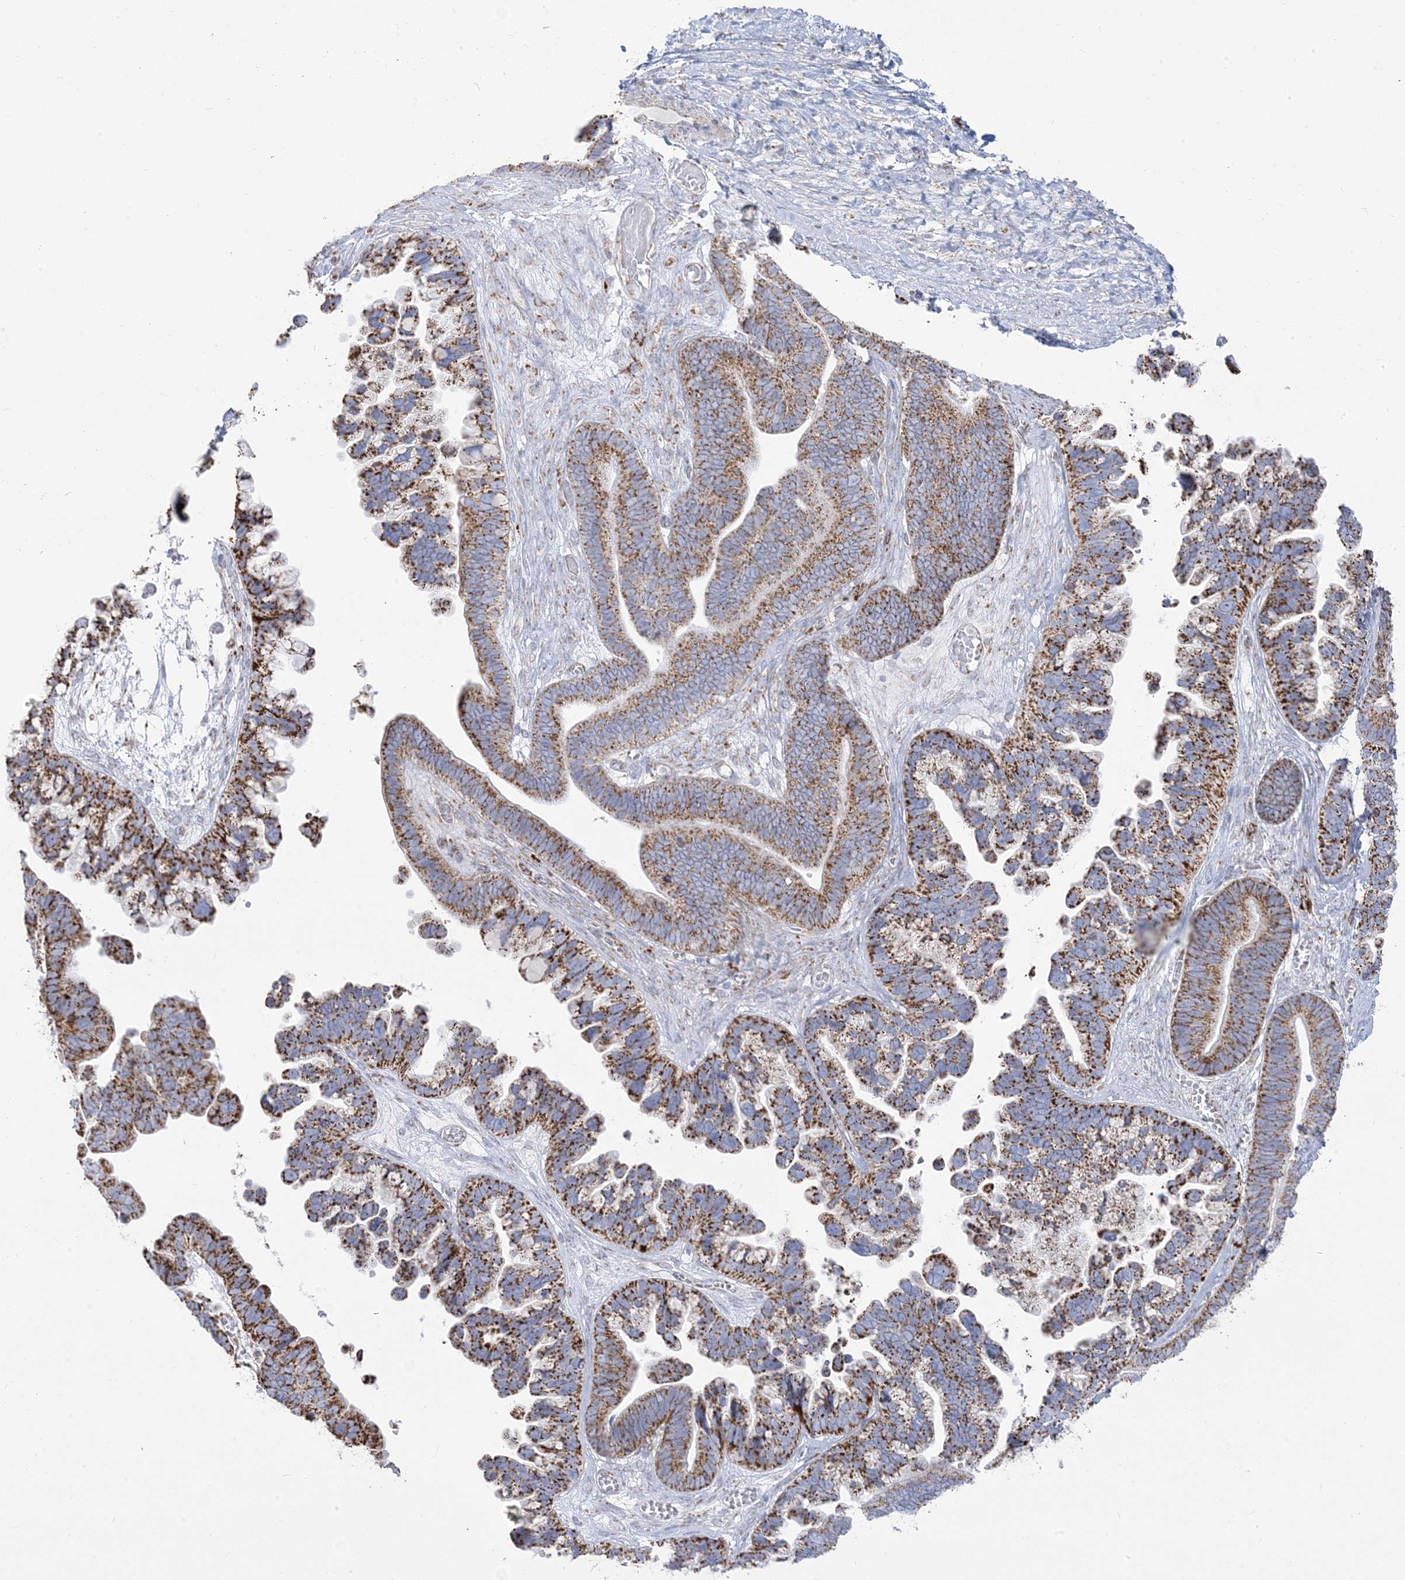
{"staining": {"intensity": "moderate", "quantity": ">75%", "location": "cytoplasmic/membranous"}, "tissue": "ovarian cancer", "cell_type": "Tumor cells", "image_type": "cancer", "snomed": [{"axis": "morphology", "description": "Cystadenocarcinoma, serous, NOS"}, {"axis": "topography", "description": "Ovary"}], "caption": "About >75% of tumor cells in human ovarian serous cystadenocarcinoma display moderate cytoplasmic/membranous protein positivity as visualized by brown immunohistochemical staining.", "gene": "PCCB", "patient": {"sex": "female", "age": 56}}